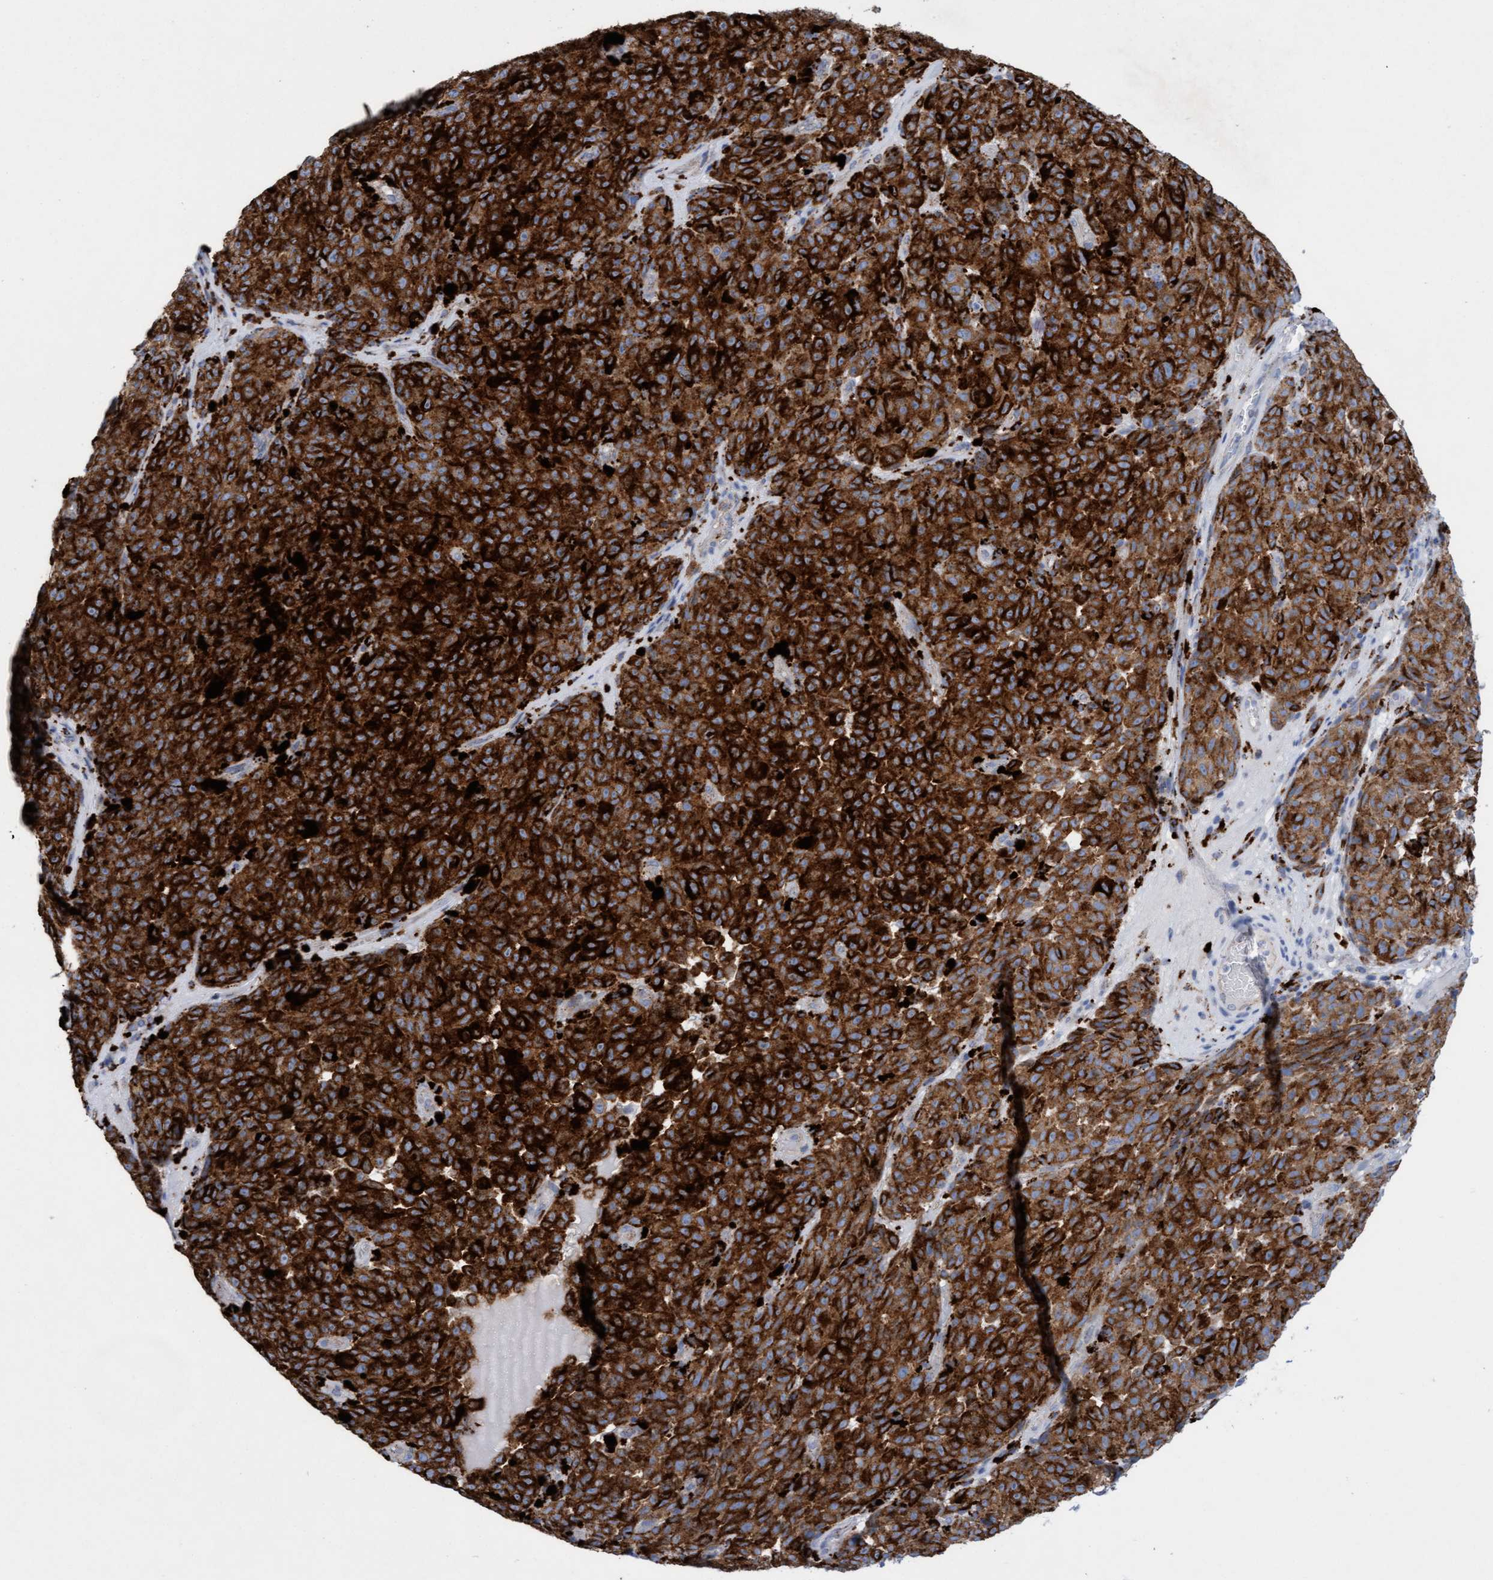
{"staining": {"intensity": "strong", "quantity": ">75%", "location": "cytoplasmic/membranous"}, "tissue": "melanoma", "cell_type": "Tumor cells", "image_type": "cancer", "snomed": [{"axis": "morphology", "description": "Malignant melanoma, NOS"}, {"axis": "topography", "description": "Skin"}], "caption": "Immunohistochemistry image of neoplastic tissue: melanoma stained using IHC exhibits high levels of strong protein expression localized specifically in the cytoplasmic/membranous of tumor cells, appearing as a cytoplasmic/membranous brown color.", "gene": "SGSH", "patient": {"sex": "female", "age": 82}}